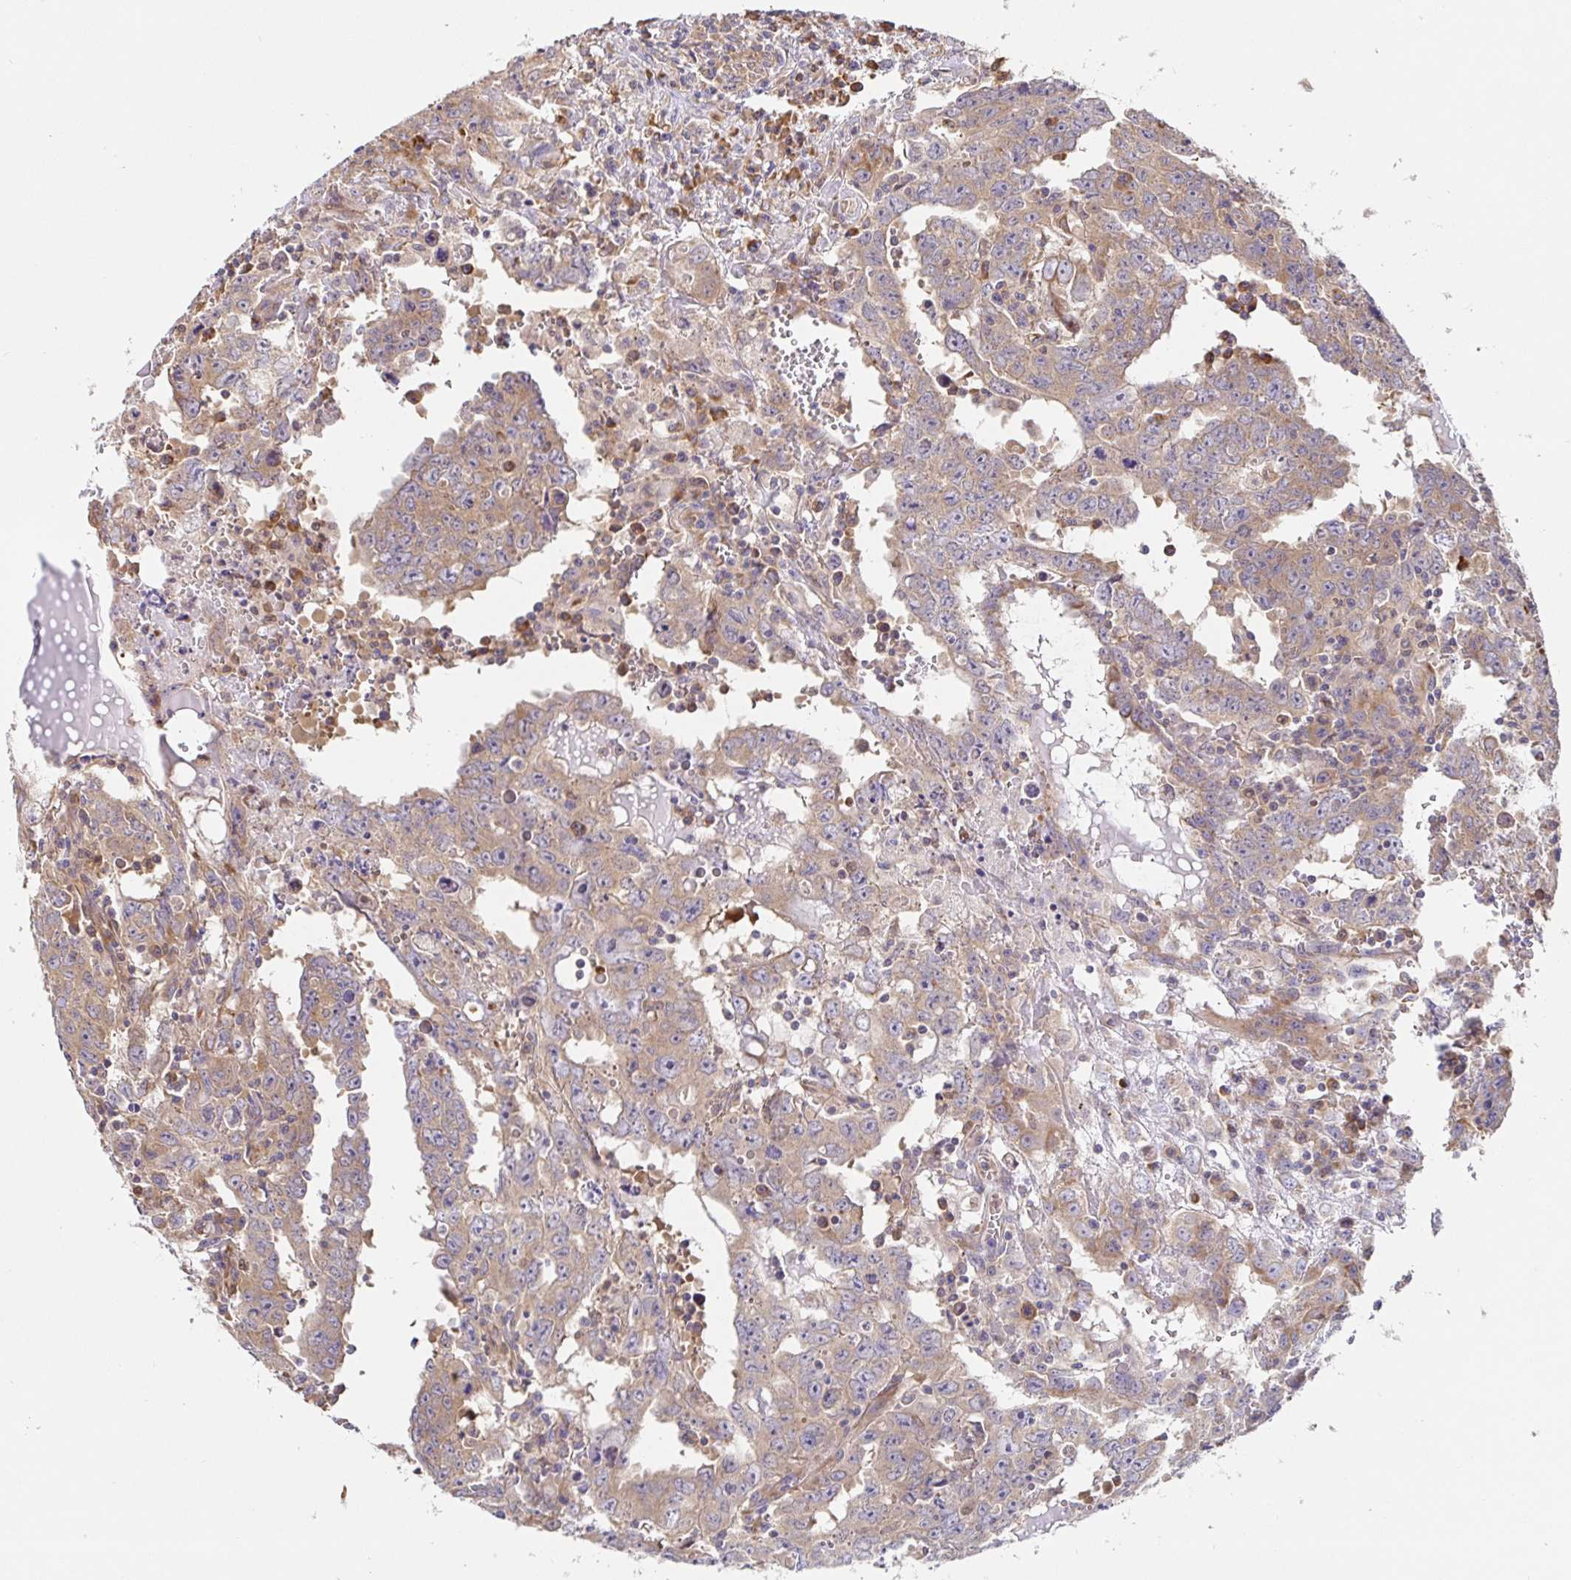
{"staining": {"intensity": "weak", "quantity": "25%-75%", "location": "cytoplasmic/membranous"}, "tissue": "testis cancer", "cell_type": "Tumor cells", "image_type": "cancer", "snomed": [{"axis": "morphology", "description": "Carcinoma, Embryonal, NOS"}, {"axis": "topography", "description": "Testis"}], "caption": "This micrograph reveals immunohistochemistry staining of testis cancer (embryonal carcinoma), with low weak cytoplasmic/membranous positivity in about 25%-75% of tumor cells.", "gene": "PDPK1", "patient": {"sex": "male", "age": 22}}